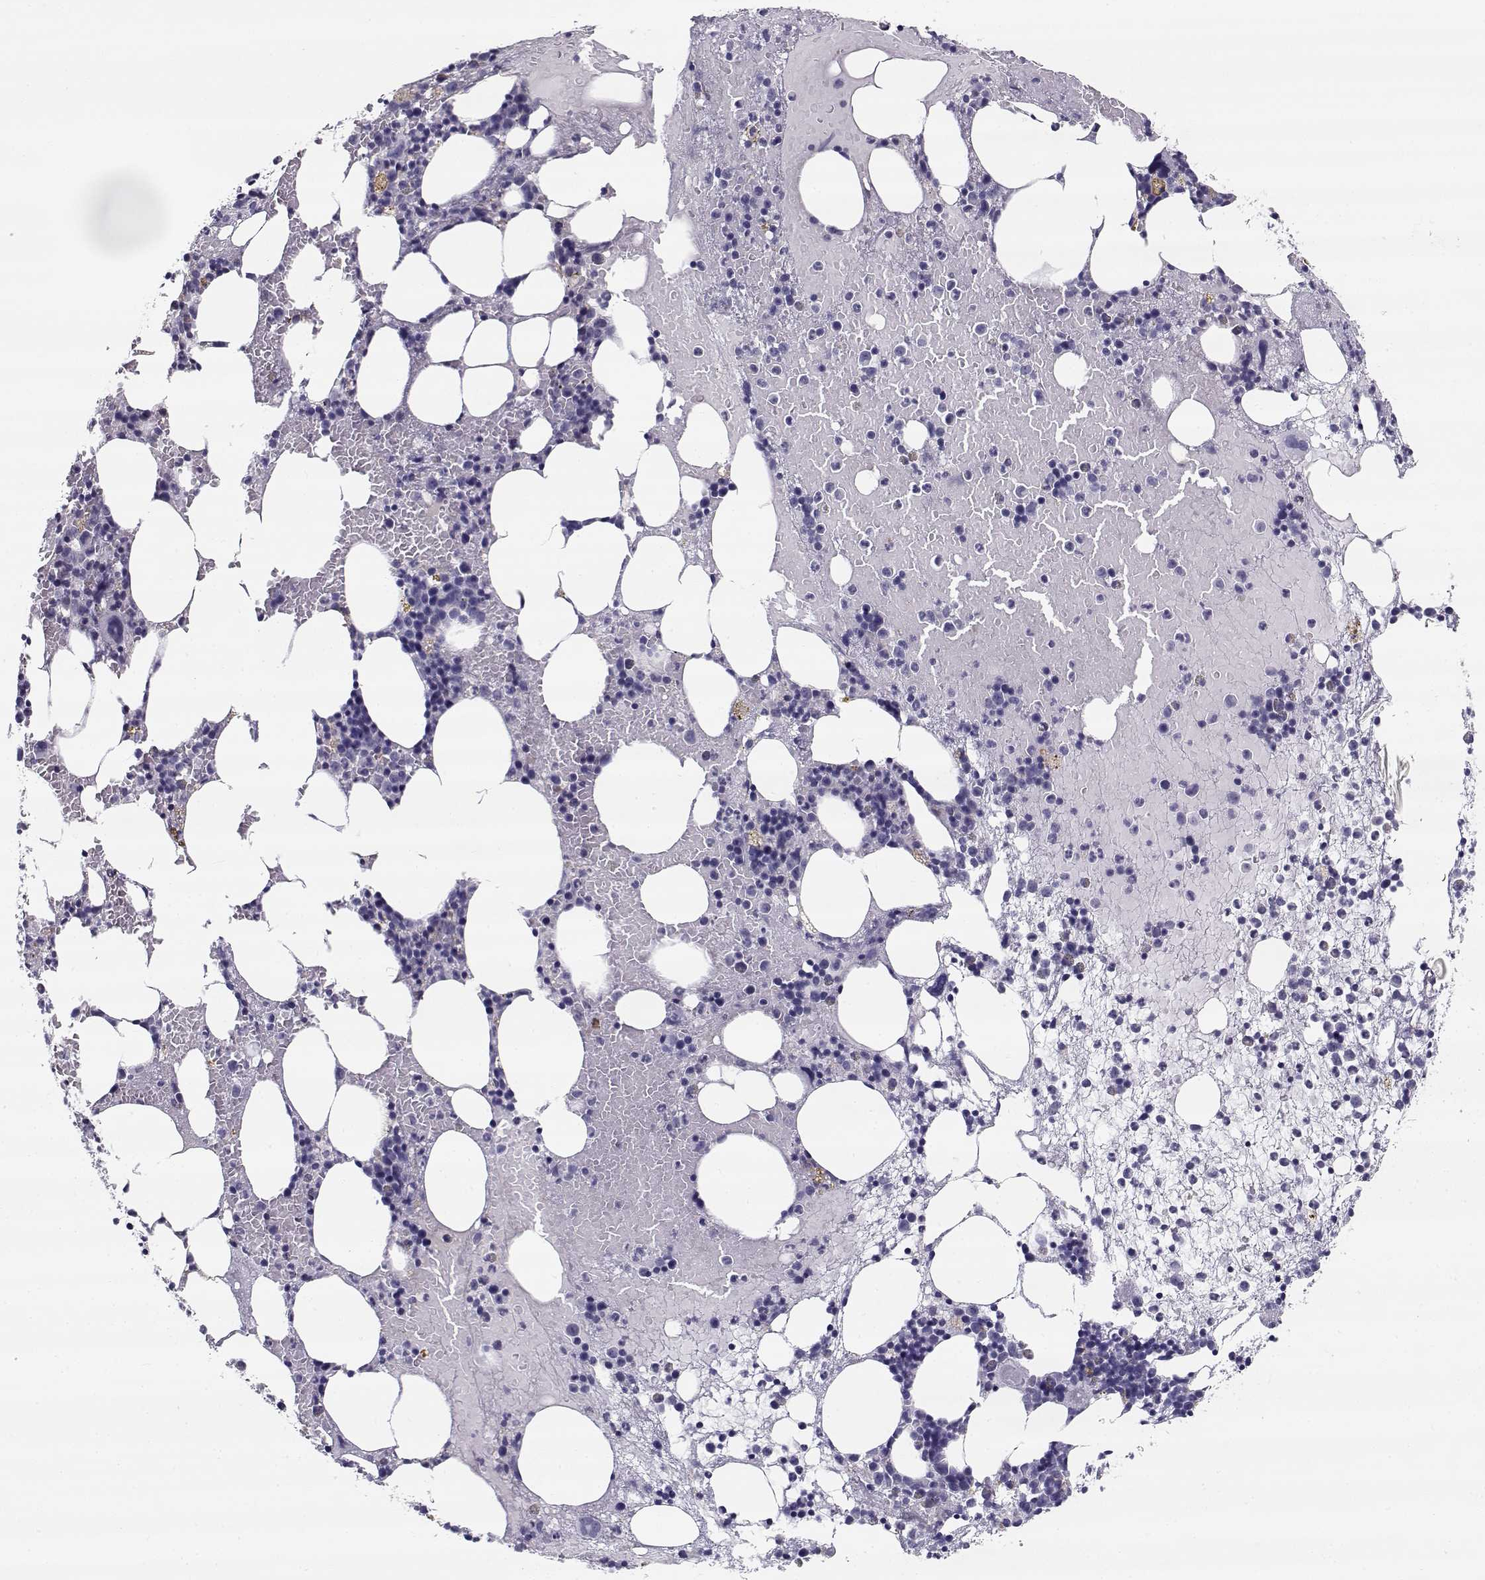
{"staining": {"intensity": "negative", "quantity": "none", "location": "none"}, "tissue": "bone marrow", "cell_type": "Hematopoietic cells", "image_type": "normal", "snomed": [{"axis": "morphology", "description": "Normal tissue, NOS"}, {"axis": "topography", "description": "Bone marrow"}], "caption": "Immunohistochemistry micrograph of benign bone marrow: bone marrow stained with DAB exhibits no significant protein staining in hematopoietic cells.", "gene": "CREB3L3", "patient": {"sex": "male", "age": 54}}